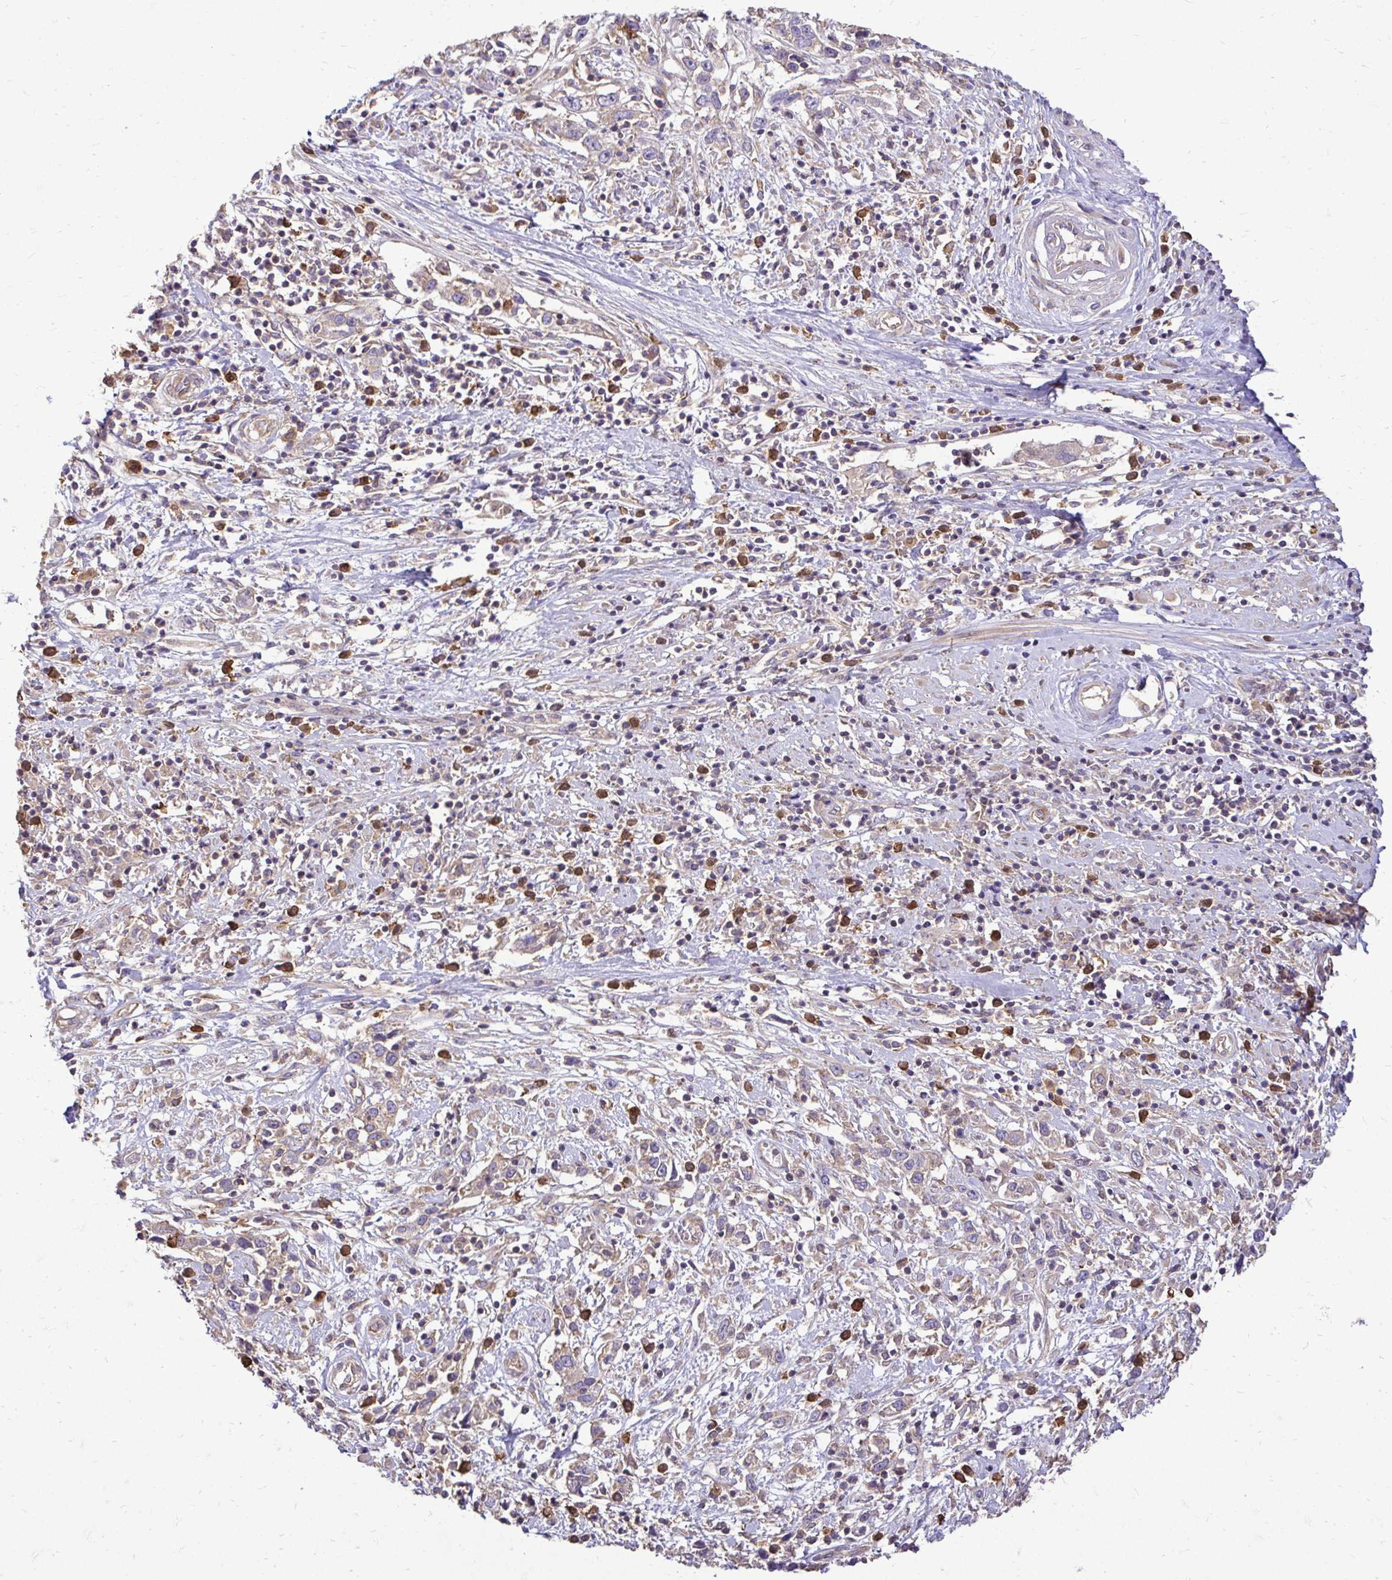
{"staining": {"intensity": "weak", "quantity": "25%-75%", "location": "cytoplasmic/membranous"}, "tissue": "cervical cancer", "cell_type": "Tumor cells", "image_type": "cancer", "snomed": [{"axis": "morphology", "description": "Adenocarcinoma, NOS"}, {"axis": "topography", "description": "Cervix"}], "caption": "A micrograph showing weak cytoplasmic/membranous staining in approximately 25%-75% of tumor cells in adenocarcinoma (cervical), as visualized by brown immunohistochemical staining.", "gene": "FMR1", "patient": {"sex": "female", "age": 40}}